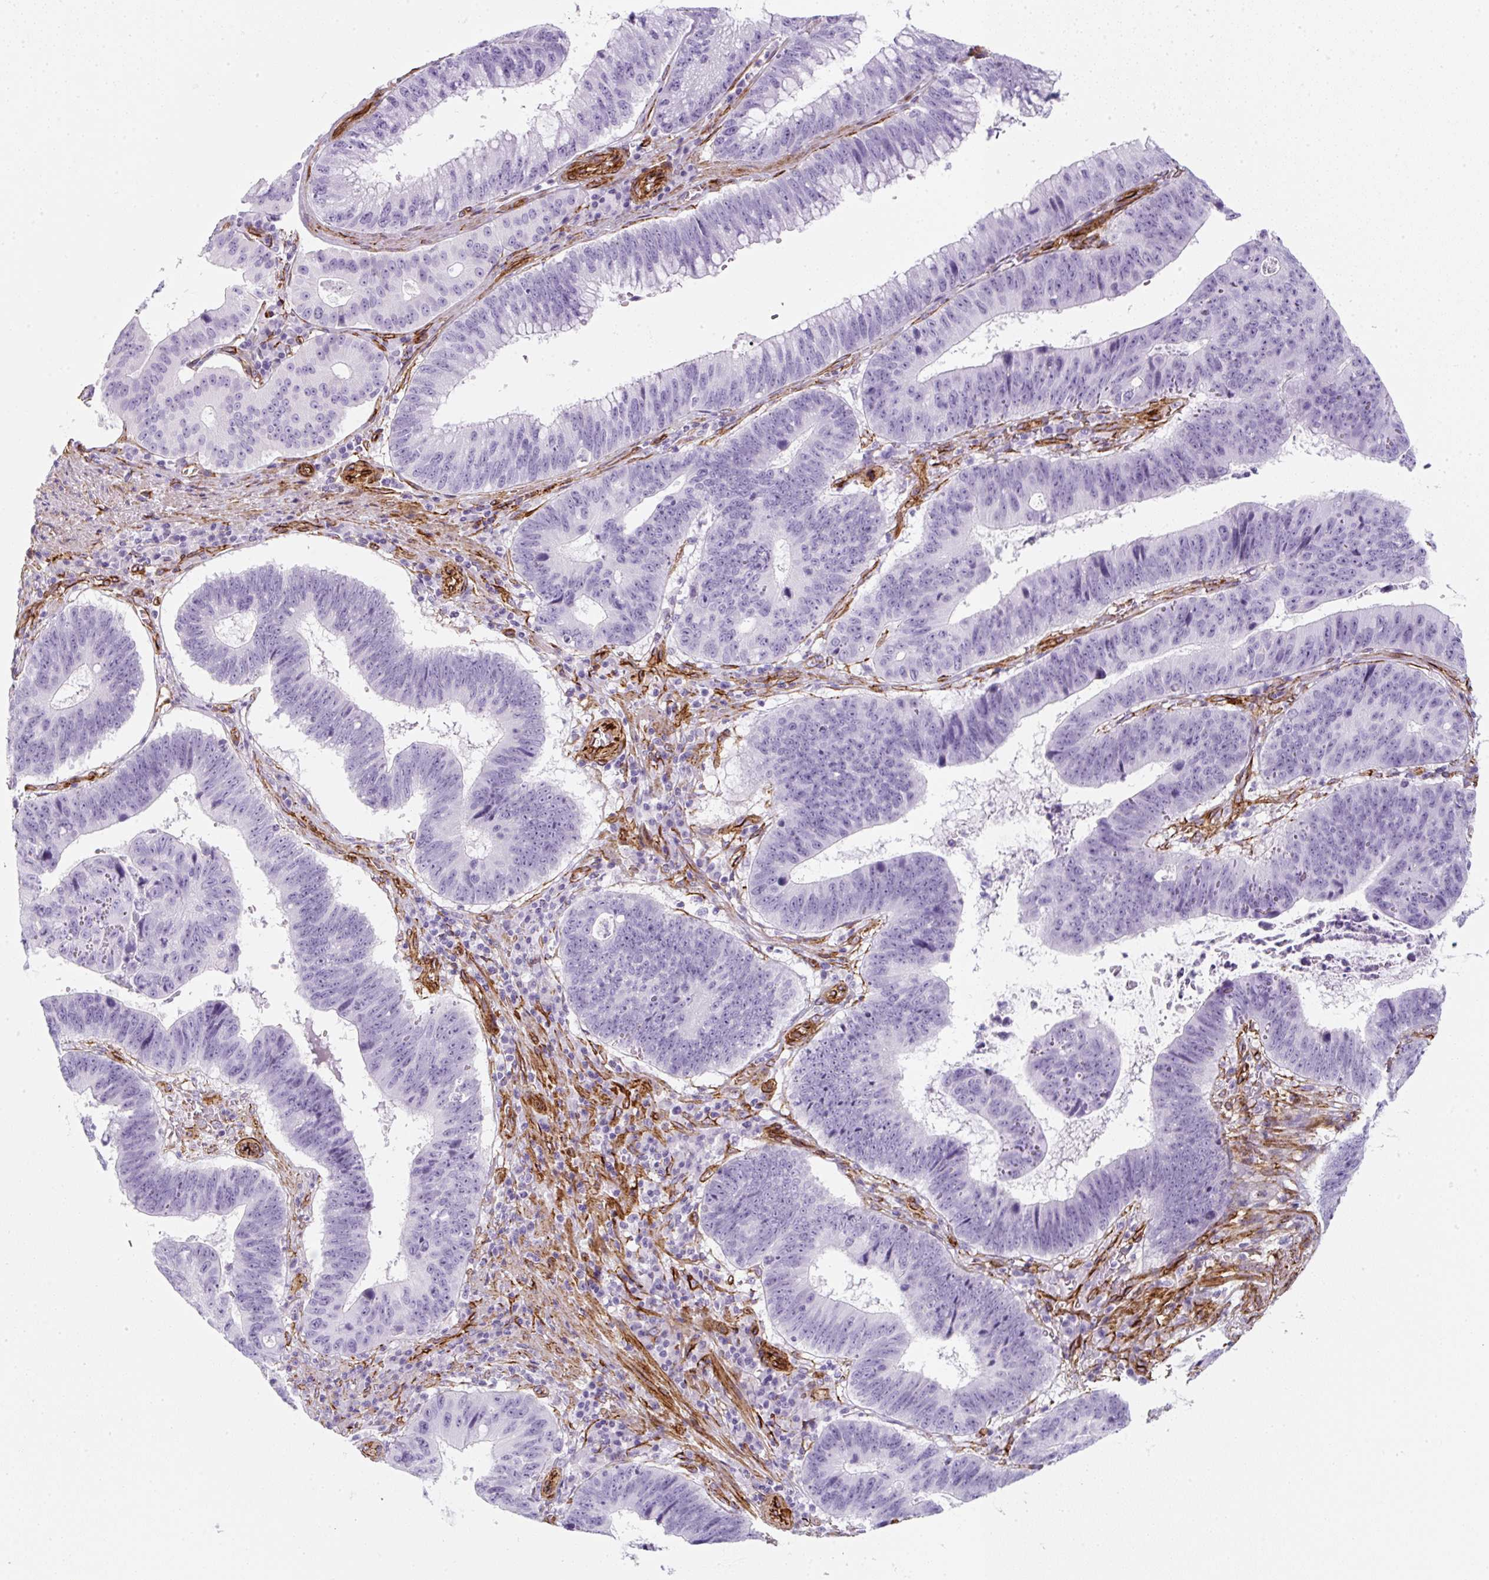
{"staining": {"intensity": "negative", "quantity": "none", "location": "none"}, "tissue": "stomach cancer", "cell_type": "Tumor cells", "image_type": "cancer", "snomed": [{"axis": "morphology", "description": "Adenocarcinoma, NOS"}, {"axis": "topography", "description": "Stomach"}], "caption": "A micrograph of stomach adenocarcinoma stained for a protein shows no brown staining in tumor cells.", "gene": "CAVIN3", "patient": {"sex": "male", "age": 59}}